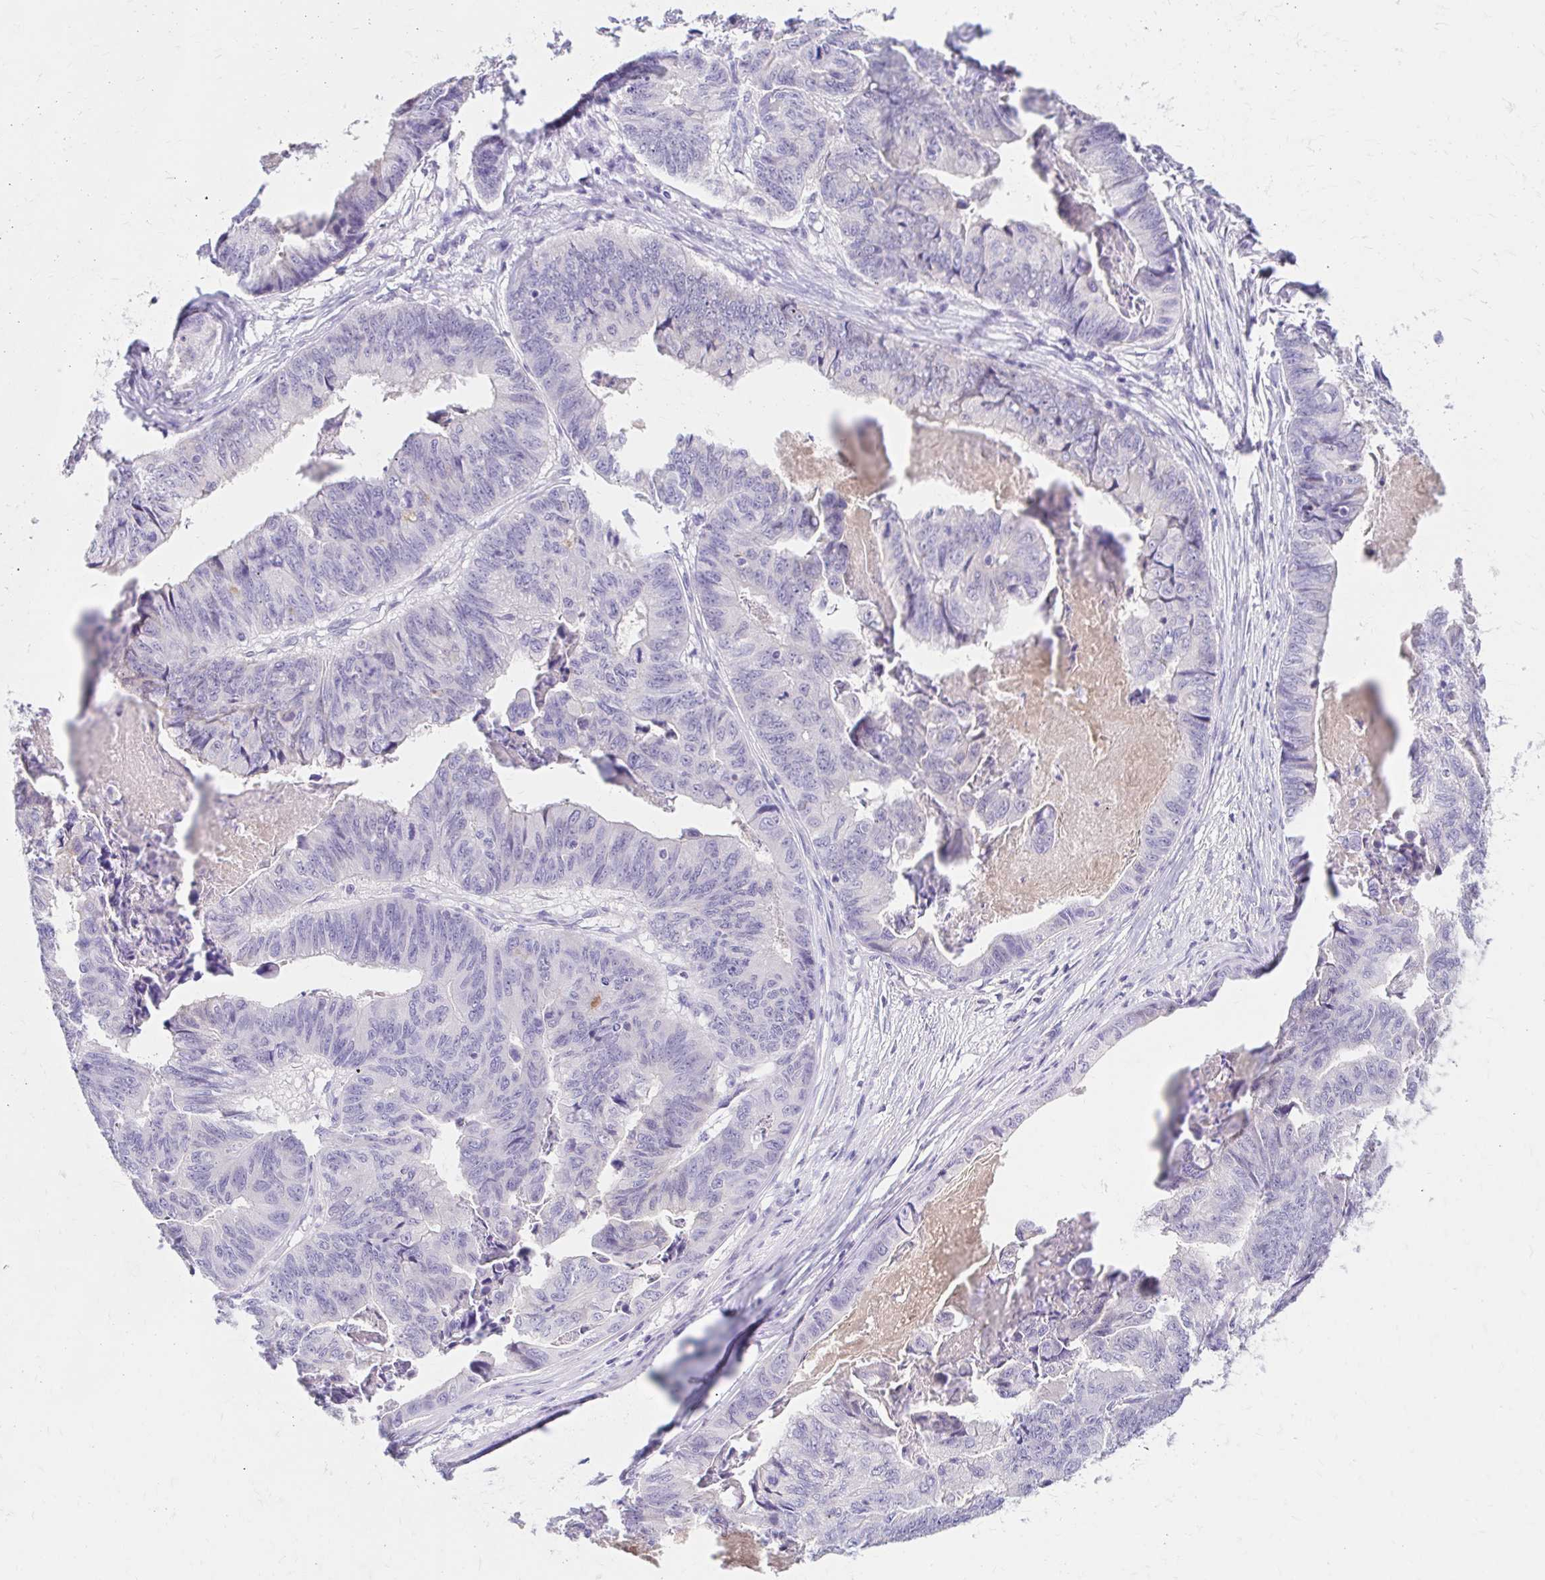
{"staining": {"intensity": "negative", "quantity": "none", "location": "none"}, "tissue": "stomach cancer", "cell_type": "Tumor cells", "image_type": "cancer", "snomed": [{"axis": "morphology", "description": "Adenocarcinoma, NOS"}, {"axis": "topography", "description": "Stomach, lower"}], "caption": "This micrograph is of stomach adenocarcinoma stained with immunohistochemistry to label a protein in brown with the nuclei are counter-stained blue. There is no positivity in tumor cells. (Brightfield microscopy of DAB immunohistochemistry (IHC) at high magnification).", "gene": "AZGP1", "patient": {"sex": "male", "age": 77}}